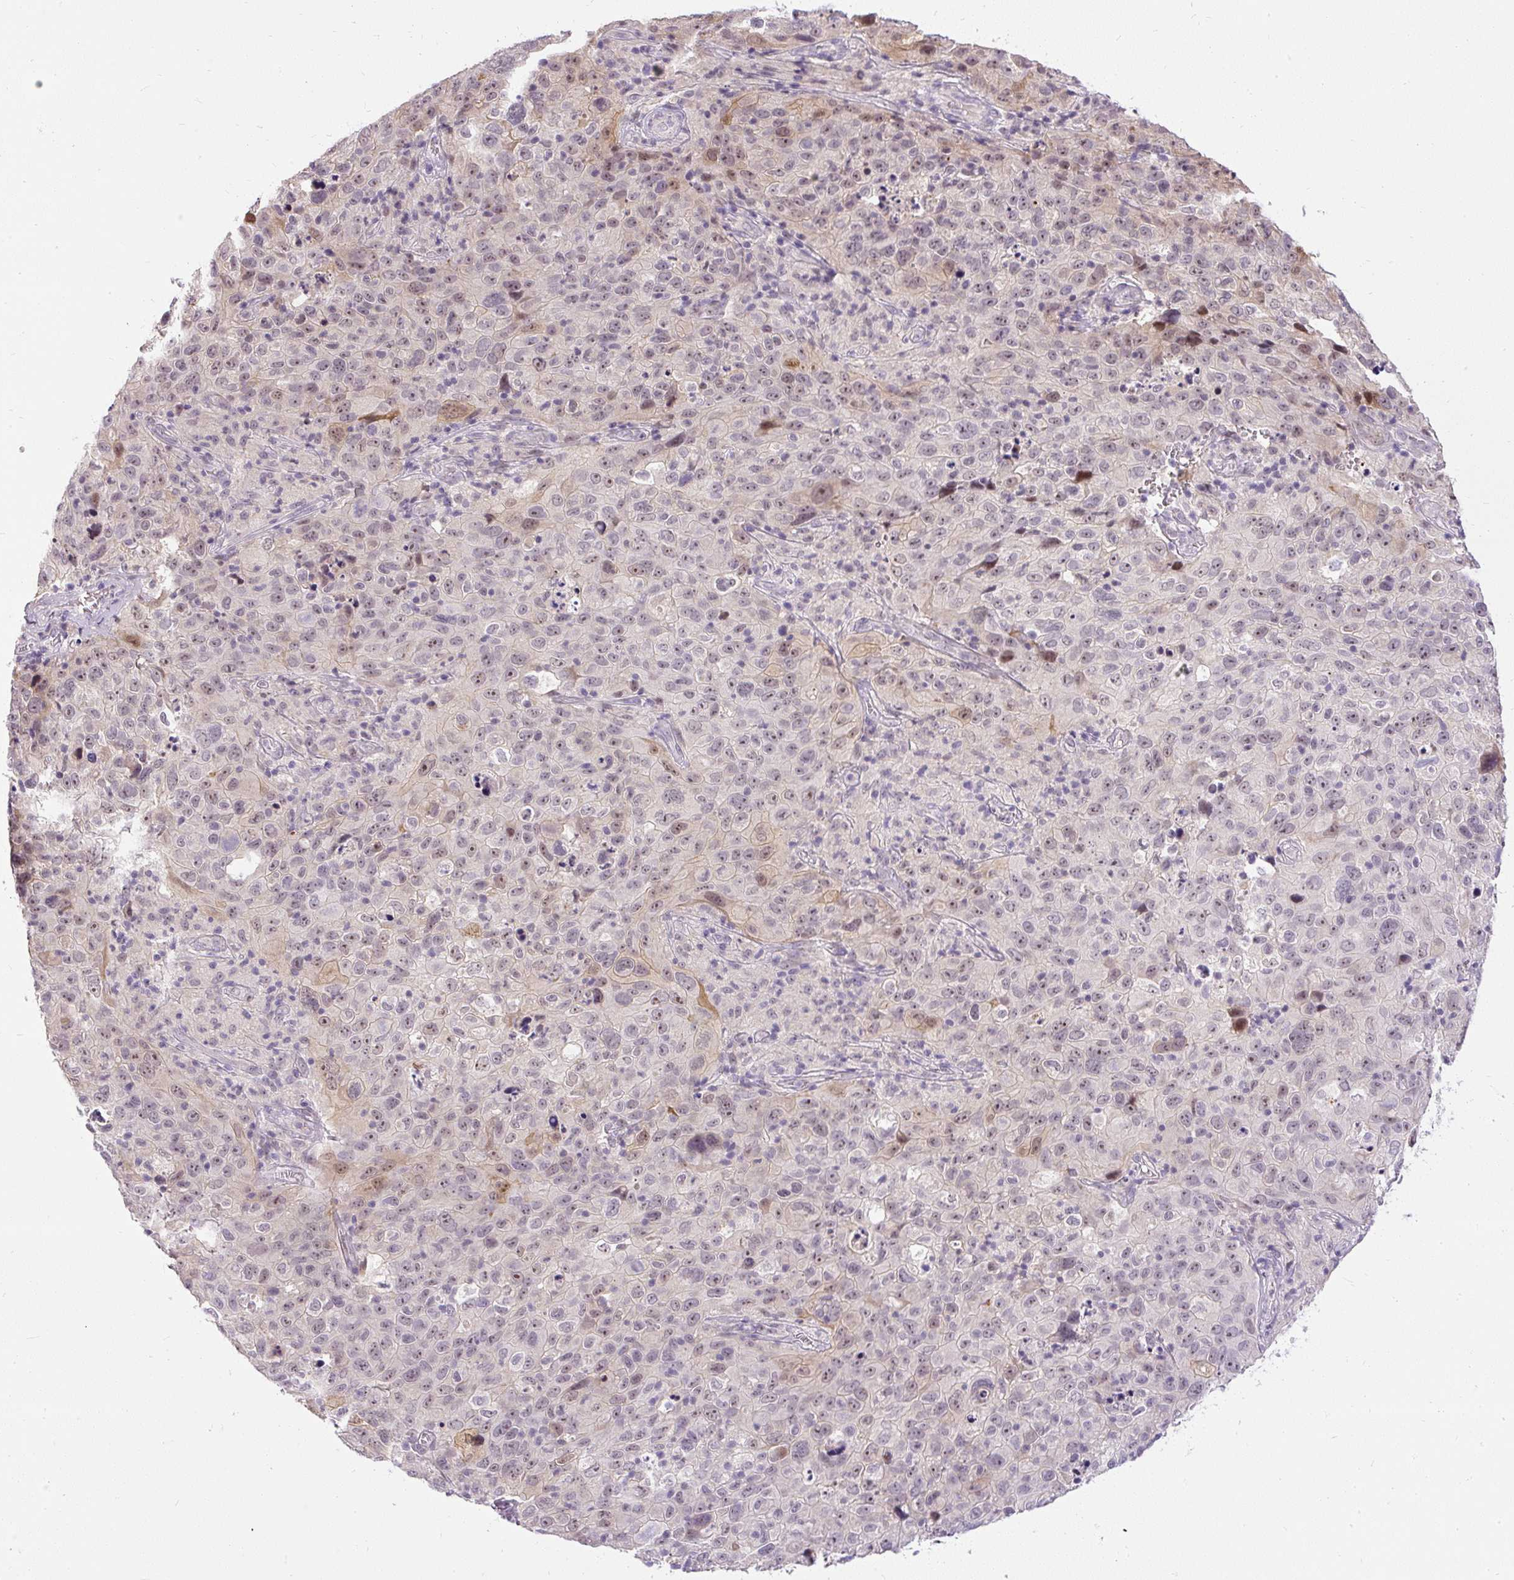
{"staining": {"intensity": "moderate", "quantity": "<25%", "location": "cytoplasmic/membranous,nuclear"}, "tissue": "cervical cancer", "cell_type": "Tumor cells", "image_type": "cancer", "snomed": [{"axis": "morphology", "description": "Squamous cell carcinoma, NOS"}, {"axis": "topography", "description": "Cervix"}], "caption": "Immunohistochemistry histopathology image of neoplastic tissue: cervical cancer stained using immunohistochemistry (IHC) shows low levels of moderate protein expression localized specifically in the cytoplasmic/membranous and nuclear of tumor cells, appearing as a cytoplasmic/membranous and nuclear brown color.", "gene": "FAM117B", "patient": {"sex": "female", "age": 44}}